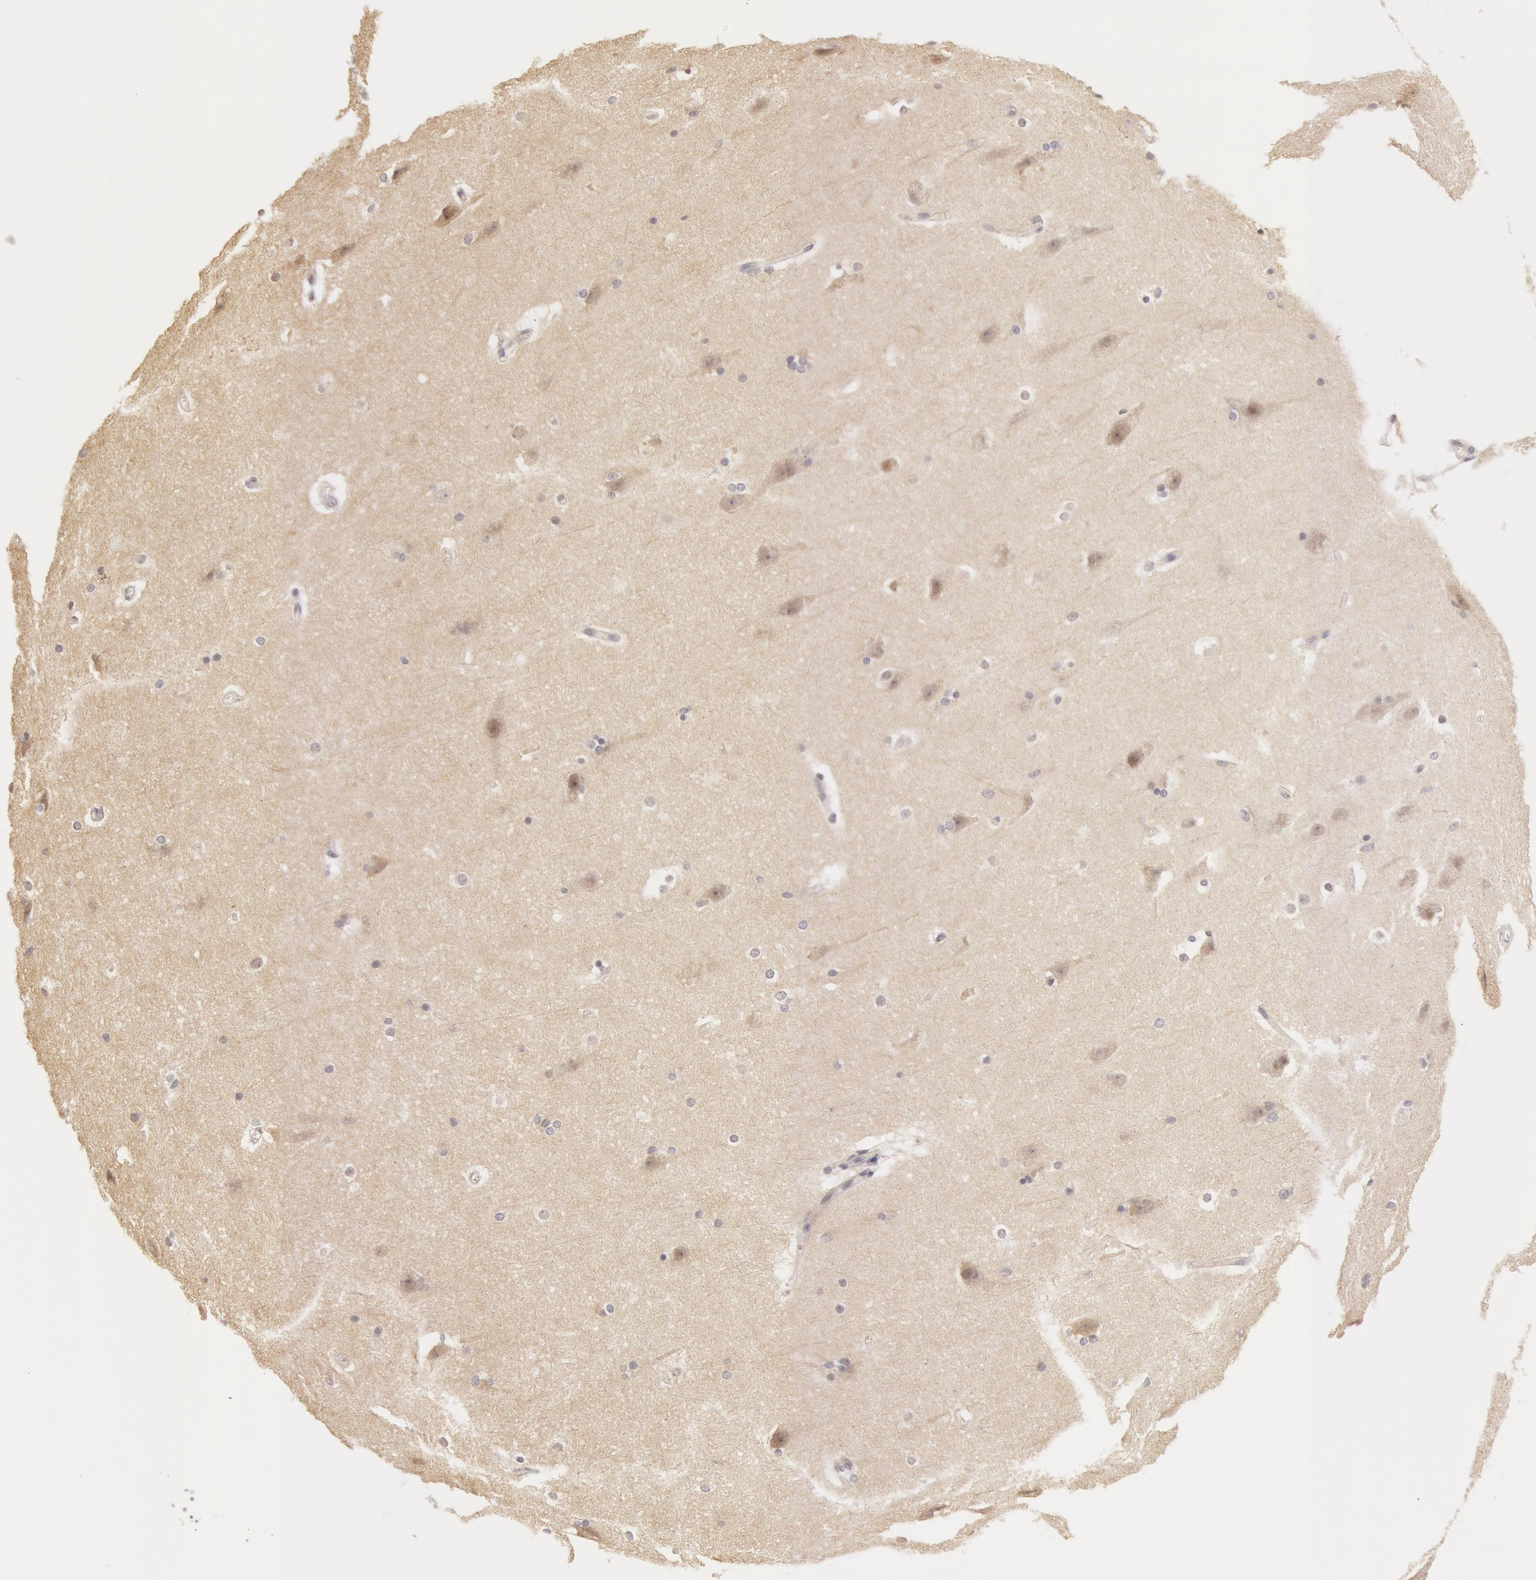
{"staining": {"intensity": "negative", "quantity": "none", "location": "none"}, "tissue": "cerebral cortex", "cell_type": "Endothelial cells", "image_type": "normal", "snomed": [{"axis": "morphology", "description": "Normal tissue, NOS"}, {"axis": "topography", "description": "Cerebral cortex"}, {"axis": "topography", "description": "Hippocampus"}], "caption": "The immunohistochemistry image has no significant positivity in endothelial cells of cerebral cortex.", "gene": "ZNF597", "patient": {"sex": "female", "age": 19}}